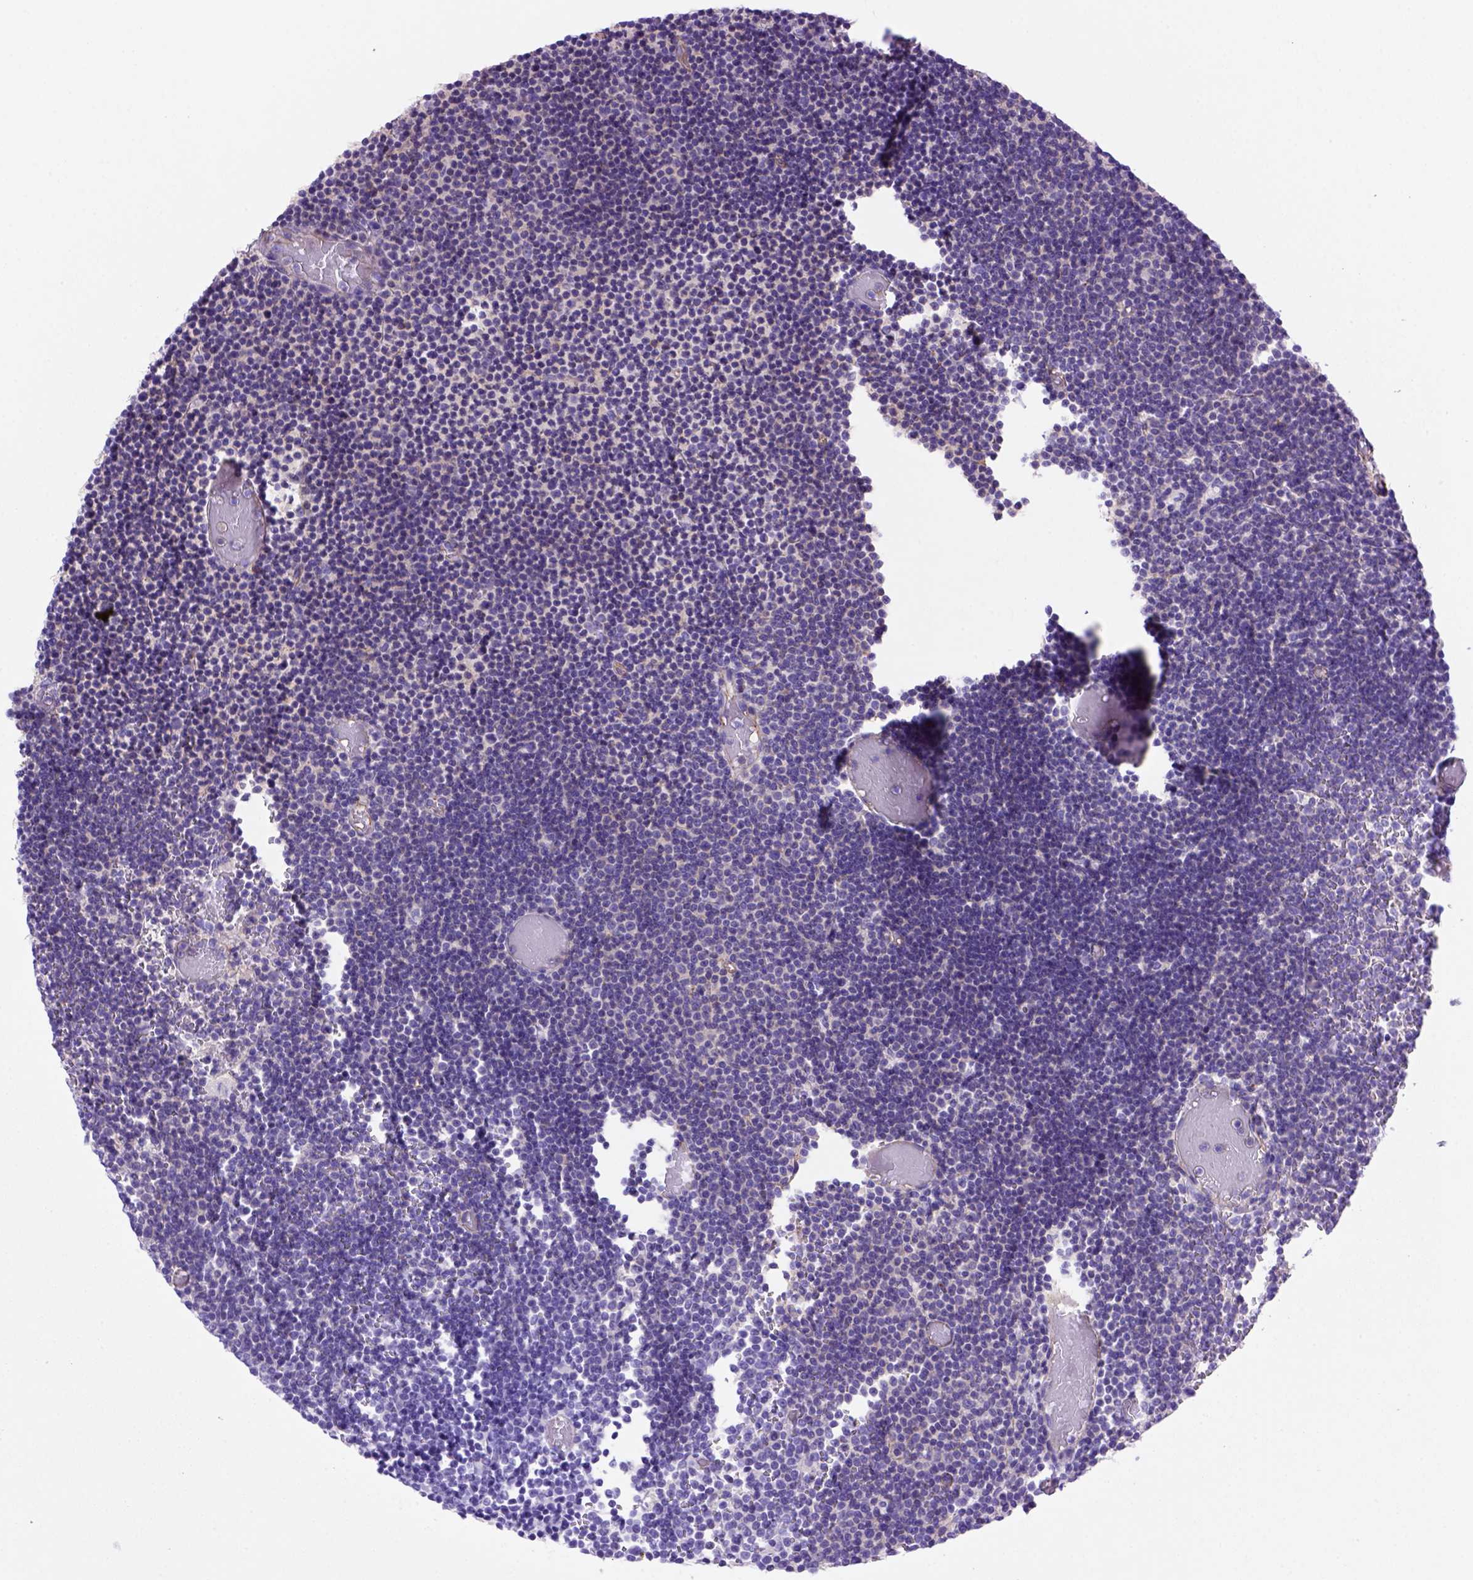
{"staining": {"intensity": "negative", "quantity": "none", "location": "none"}, "tissue": "lymphoma", "cell_type": "Tumor cells", "image_type": "cancer", "snomed": [{"axis": "morphology", "description": "Malignant lymphoma, non-Hodgkin's type, Low grade"}, {"axis": "topography", "description": "Brain"}], "caption": "Low-grade malignant lymphoma, non-Hodgkin's type was stained to show a protein in brown. There is no significant expression in tumor cells.", "gene": "PEX12", "patient": {"sex": "female", "age": 66}}